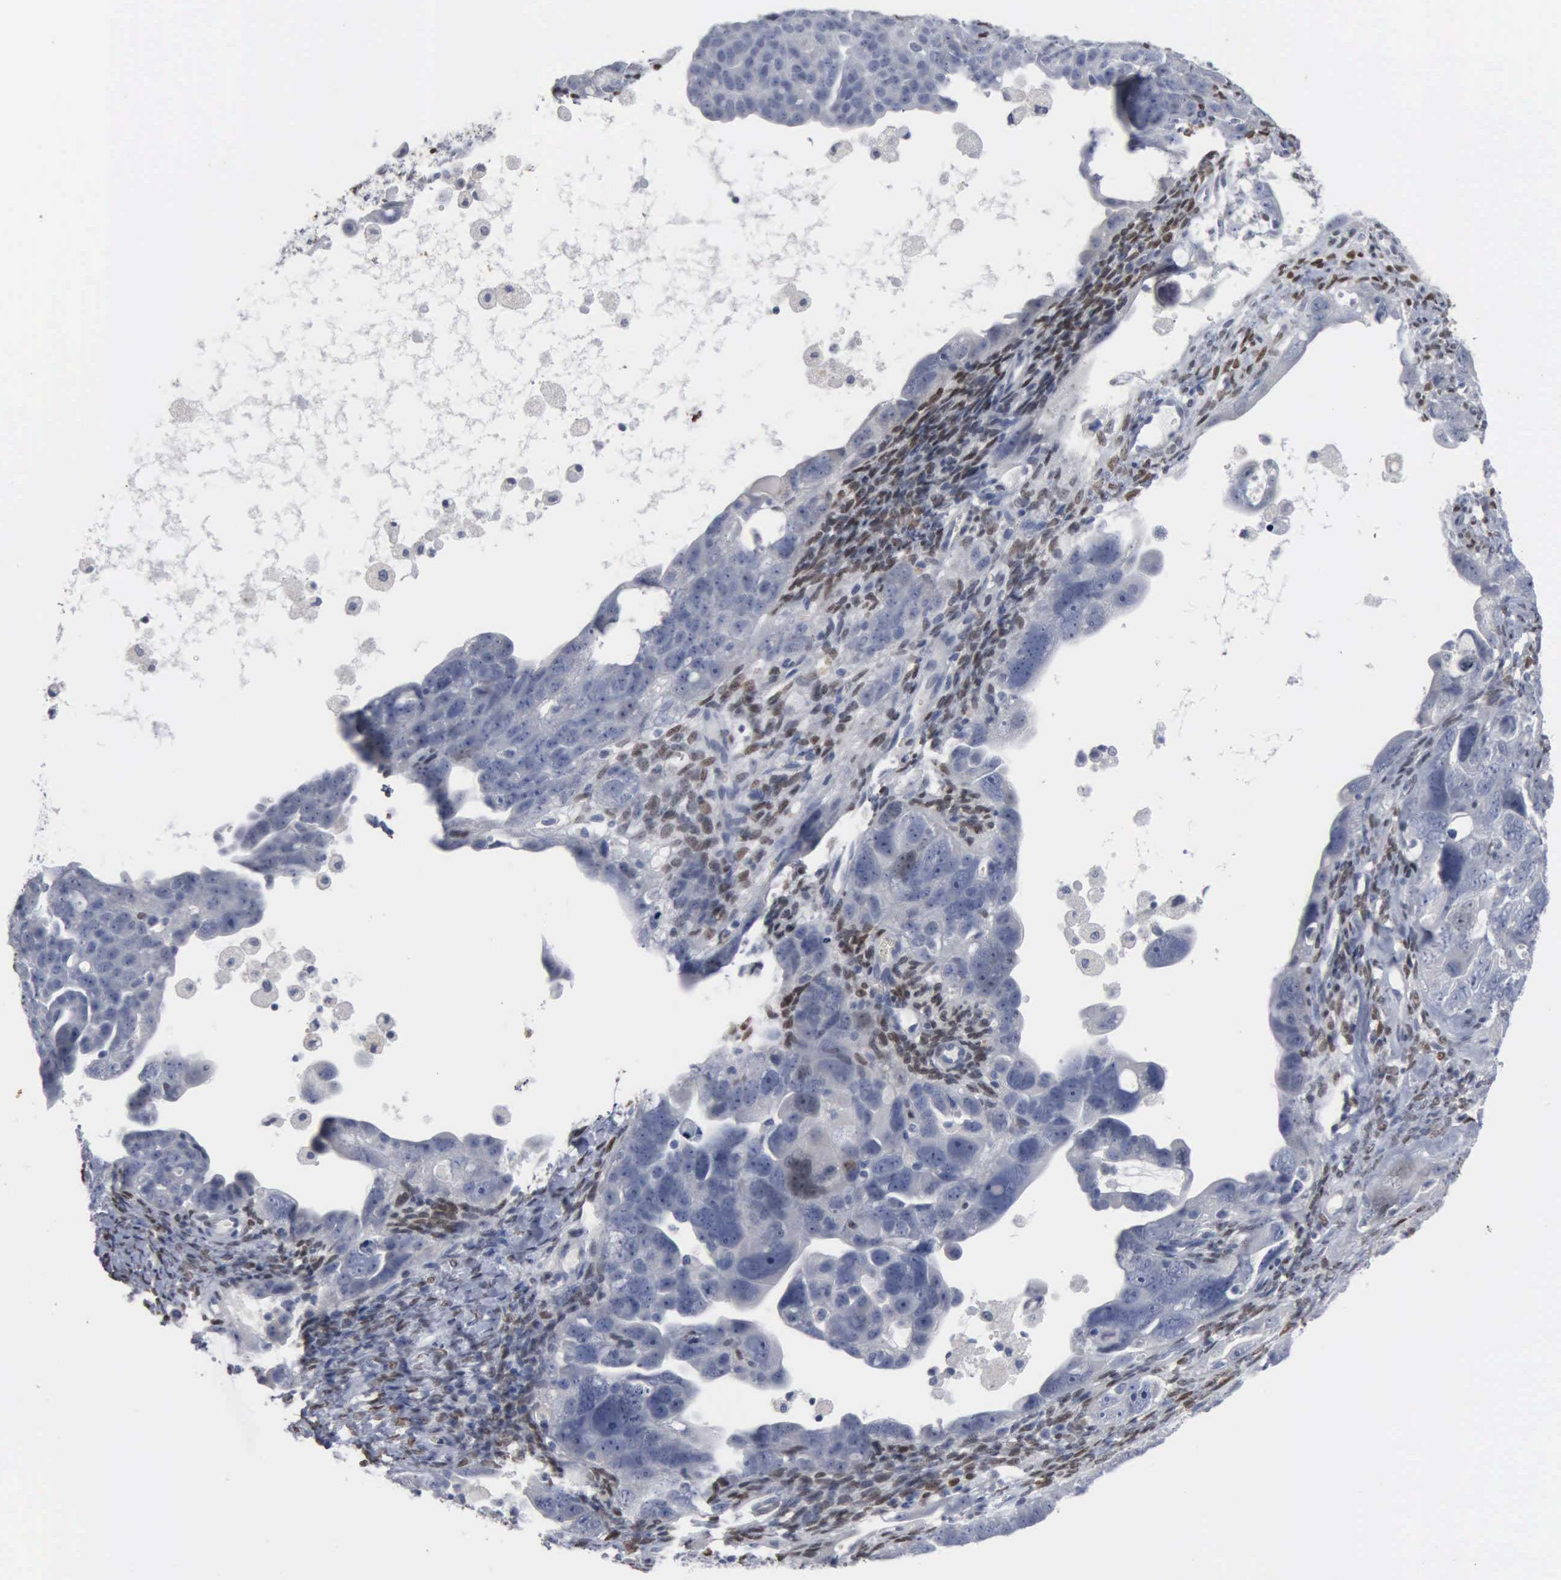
{"staining": {"intensity": "negative", "quantity": "none", "location": "none"}, "tissue": "ovarian cancer", "cell_type": "Tumor cells", "image_type": "cancer", "snomed": [{"axis": "morphology", "description": "Cystadenocarcinoma, serous, NOS"}, {"axis": "topography", "description": "Ovary"}], "caption": "A high-resolution photomicrograph shows IHC staining of ovarian cancer, which demonstrates no significant expression in tumor cells.", "gene": "FGF2", "patient": {"sex": "female", "age": 66}}